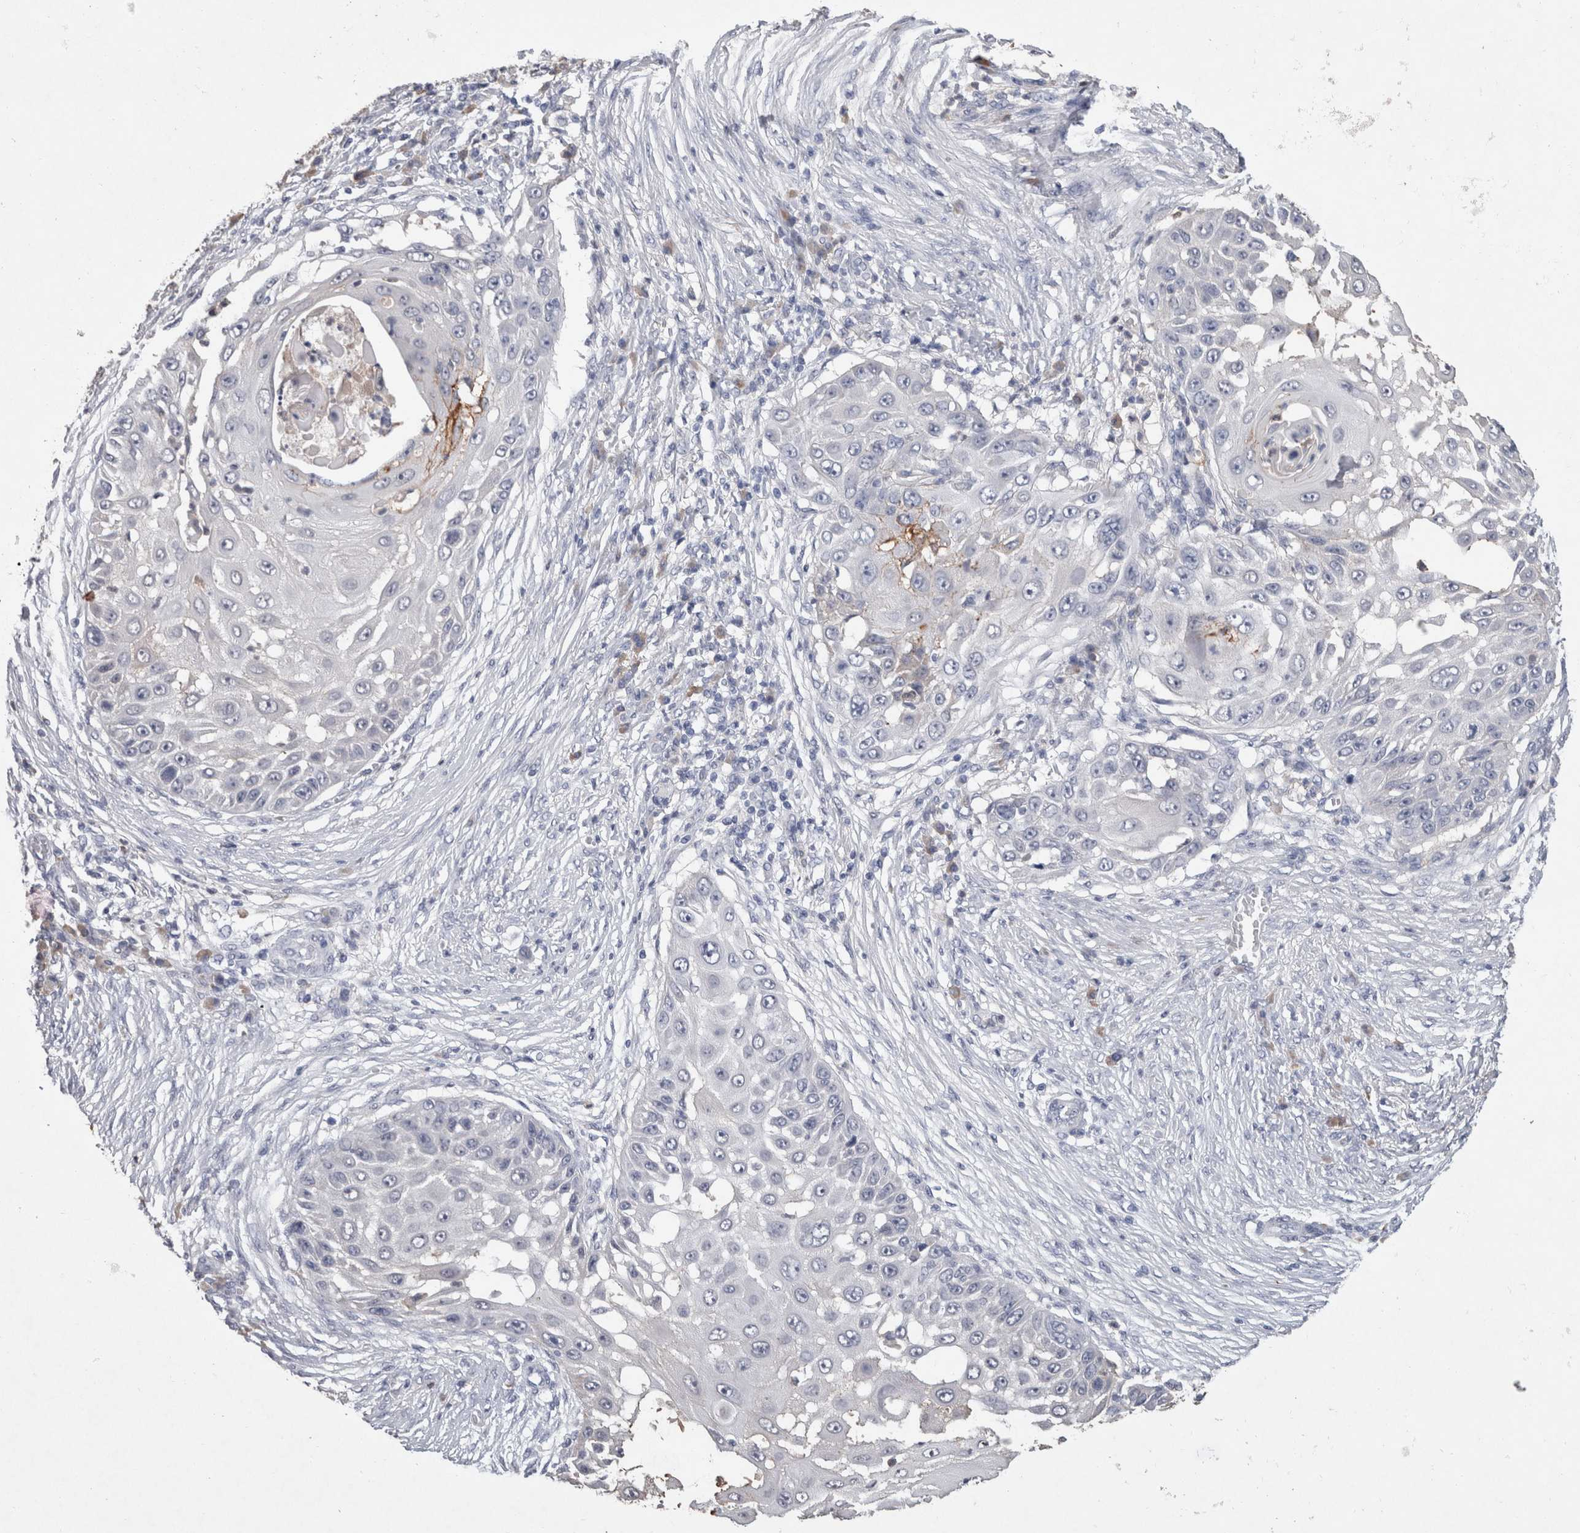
{"staining": {"intensity": "negative", "quantity": "none", "location": "none"}, "tissue": "skin cancer", "cell_type": "Tumor cells", "image_type": "cancer", "snomed": [{"axis": "morphology", "description": "Squamous cell carcinoma, NOS"}, {"axis": "topography", "description": "Skin"}], "caption": "IHC of skin squamous cell carcinoma shows no positivity in tumor cells.", "gene": "FABP7", "patient": {"sex": "female", "age": 44}}